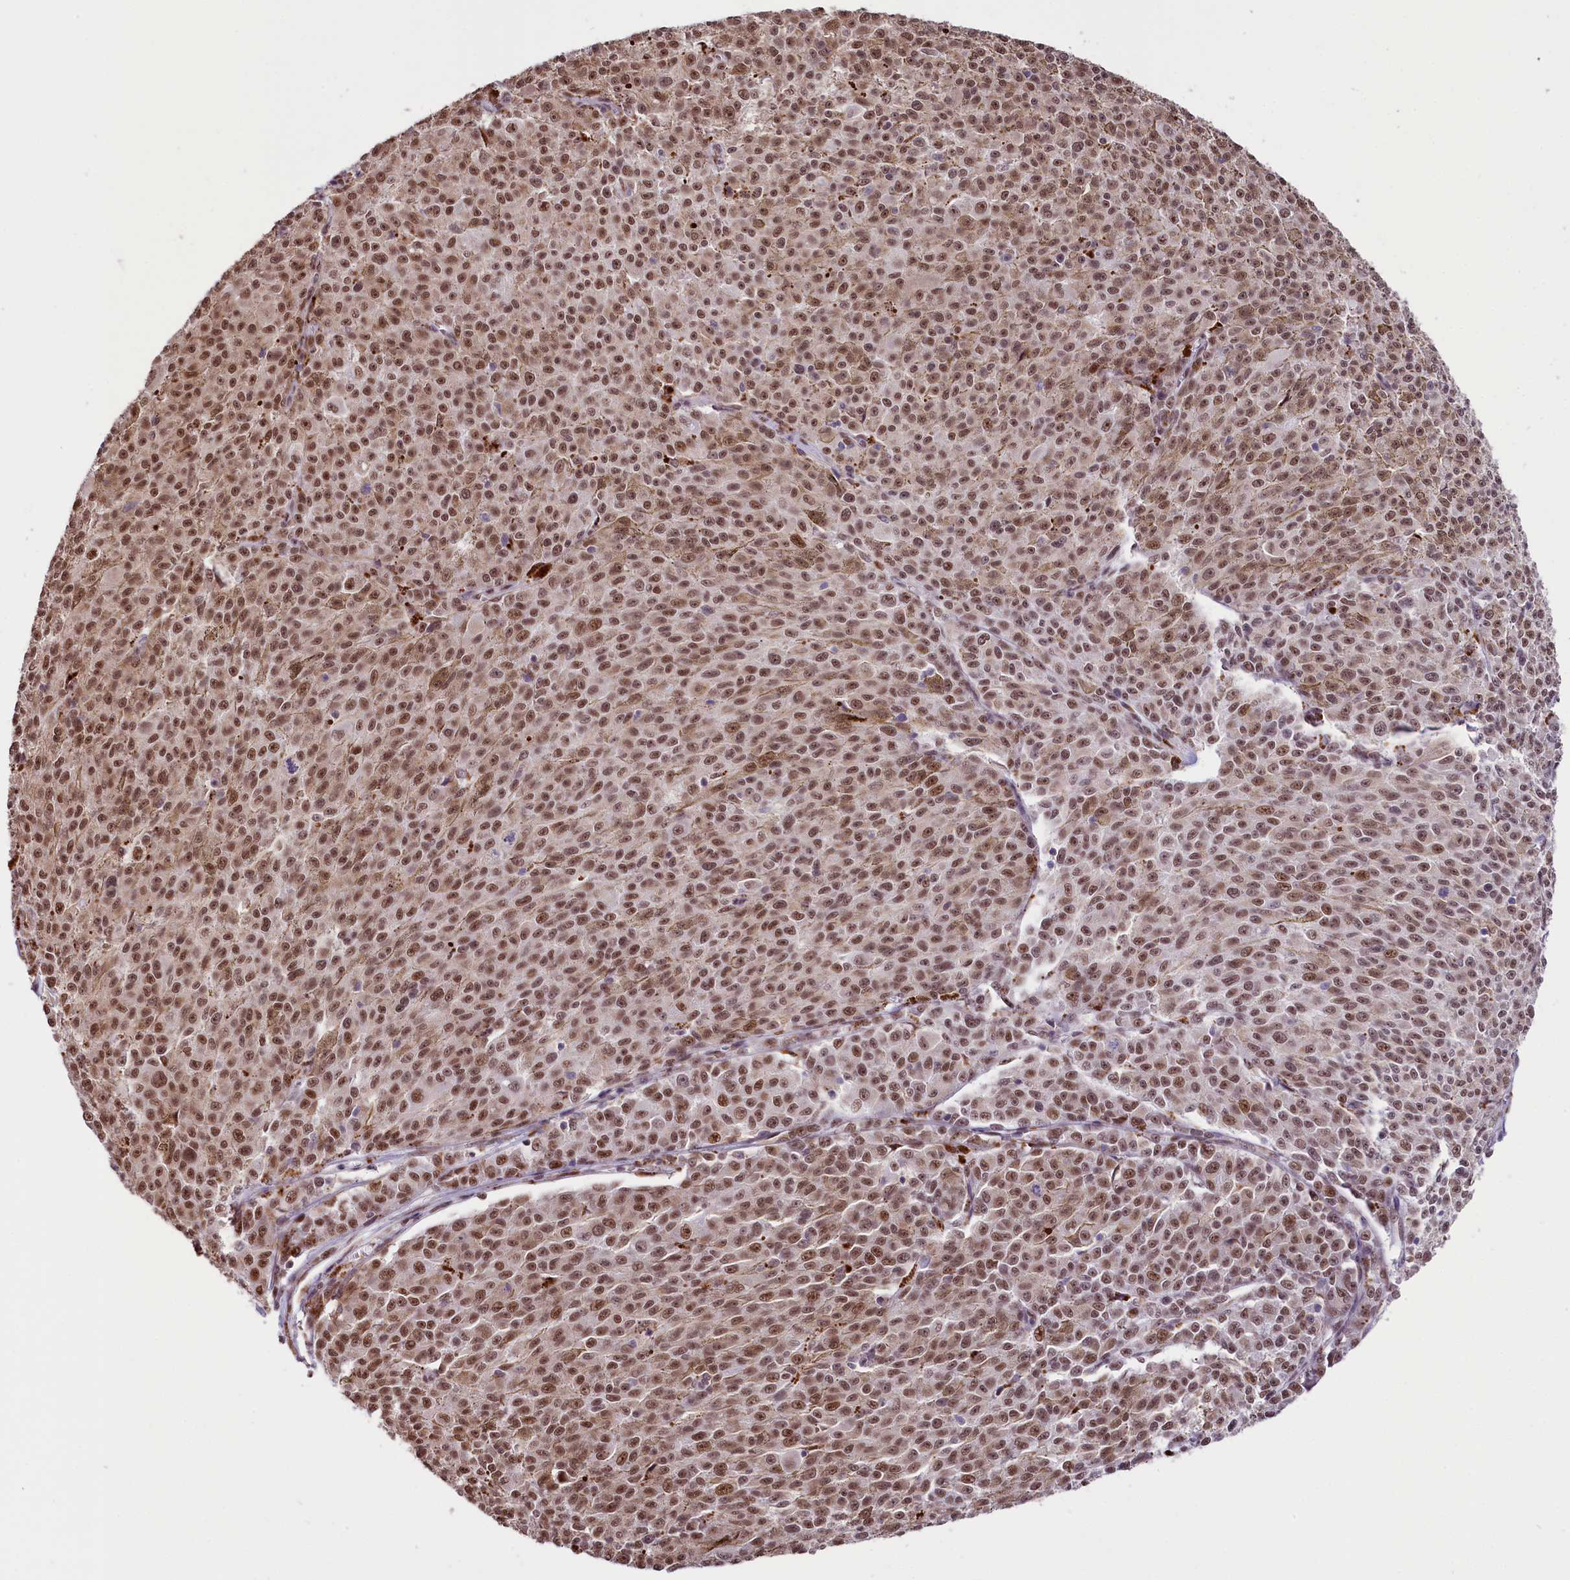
{"staining": {"intensity": "moderate", "quantity": ">75%", "location": "cytoplasmic/membranous,nuclear"}, "tissue": "melanoma", "cell_type": "Tumor cells", "image_type": "cancer", "snomed": [{"axis": "morphology", "description": "Malignant melanoma, NOS"}, {"axis": "topography", "description": "Skin"}], "caption": "Immunohistochemical staining of human malignant melanoma exhibits medium levels of moderate cytoplasmic/membranous and nuclear staining in approximately >75% of tumor cells.", "gene": "MRPL54", "patient": {"sex": "female", "age": 52}}